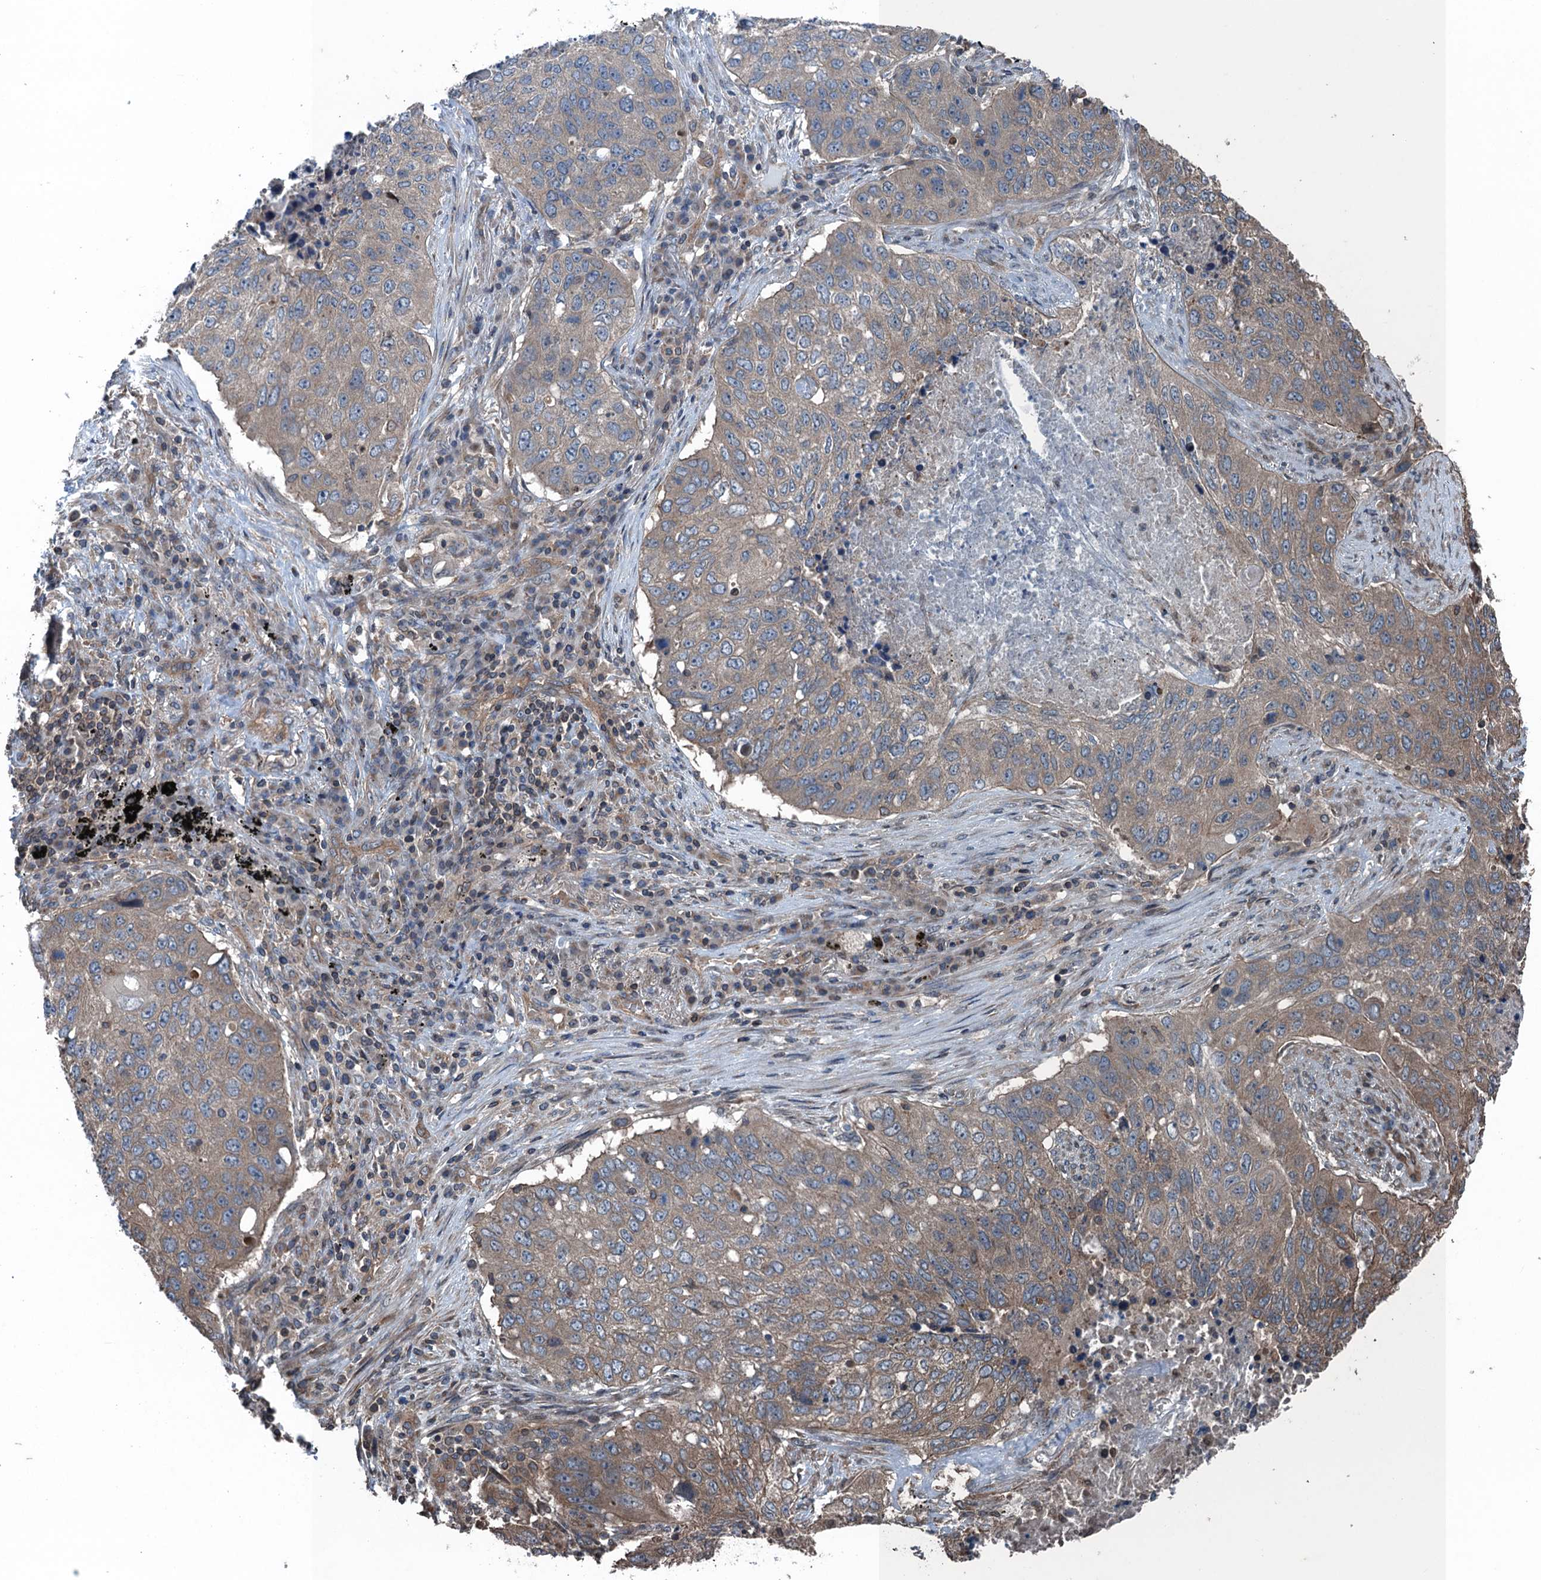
{"staining": {"intensity": "moderate", "quantity": "25%-75%", "location": "cytoplasmic/membranous"}, "tissue": "lung cancer", "cell_type": "Tumor cells", "image_type": "cancer", "snomed": [{"axis": "morphology", "description": "Squamous cell carcinoma, NOS"}, {"axis": "topography", "description": "Lung"}], "caption": "Lung cancer was stained to show a protein in brown. There is medium levels of moderate cytoplasmic/membranous staining in about 25%-75% of tumor cells.", "gene": "TRAPPC8", "patient": {"sex": "female", "age": 63}}